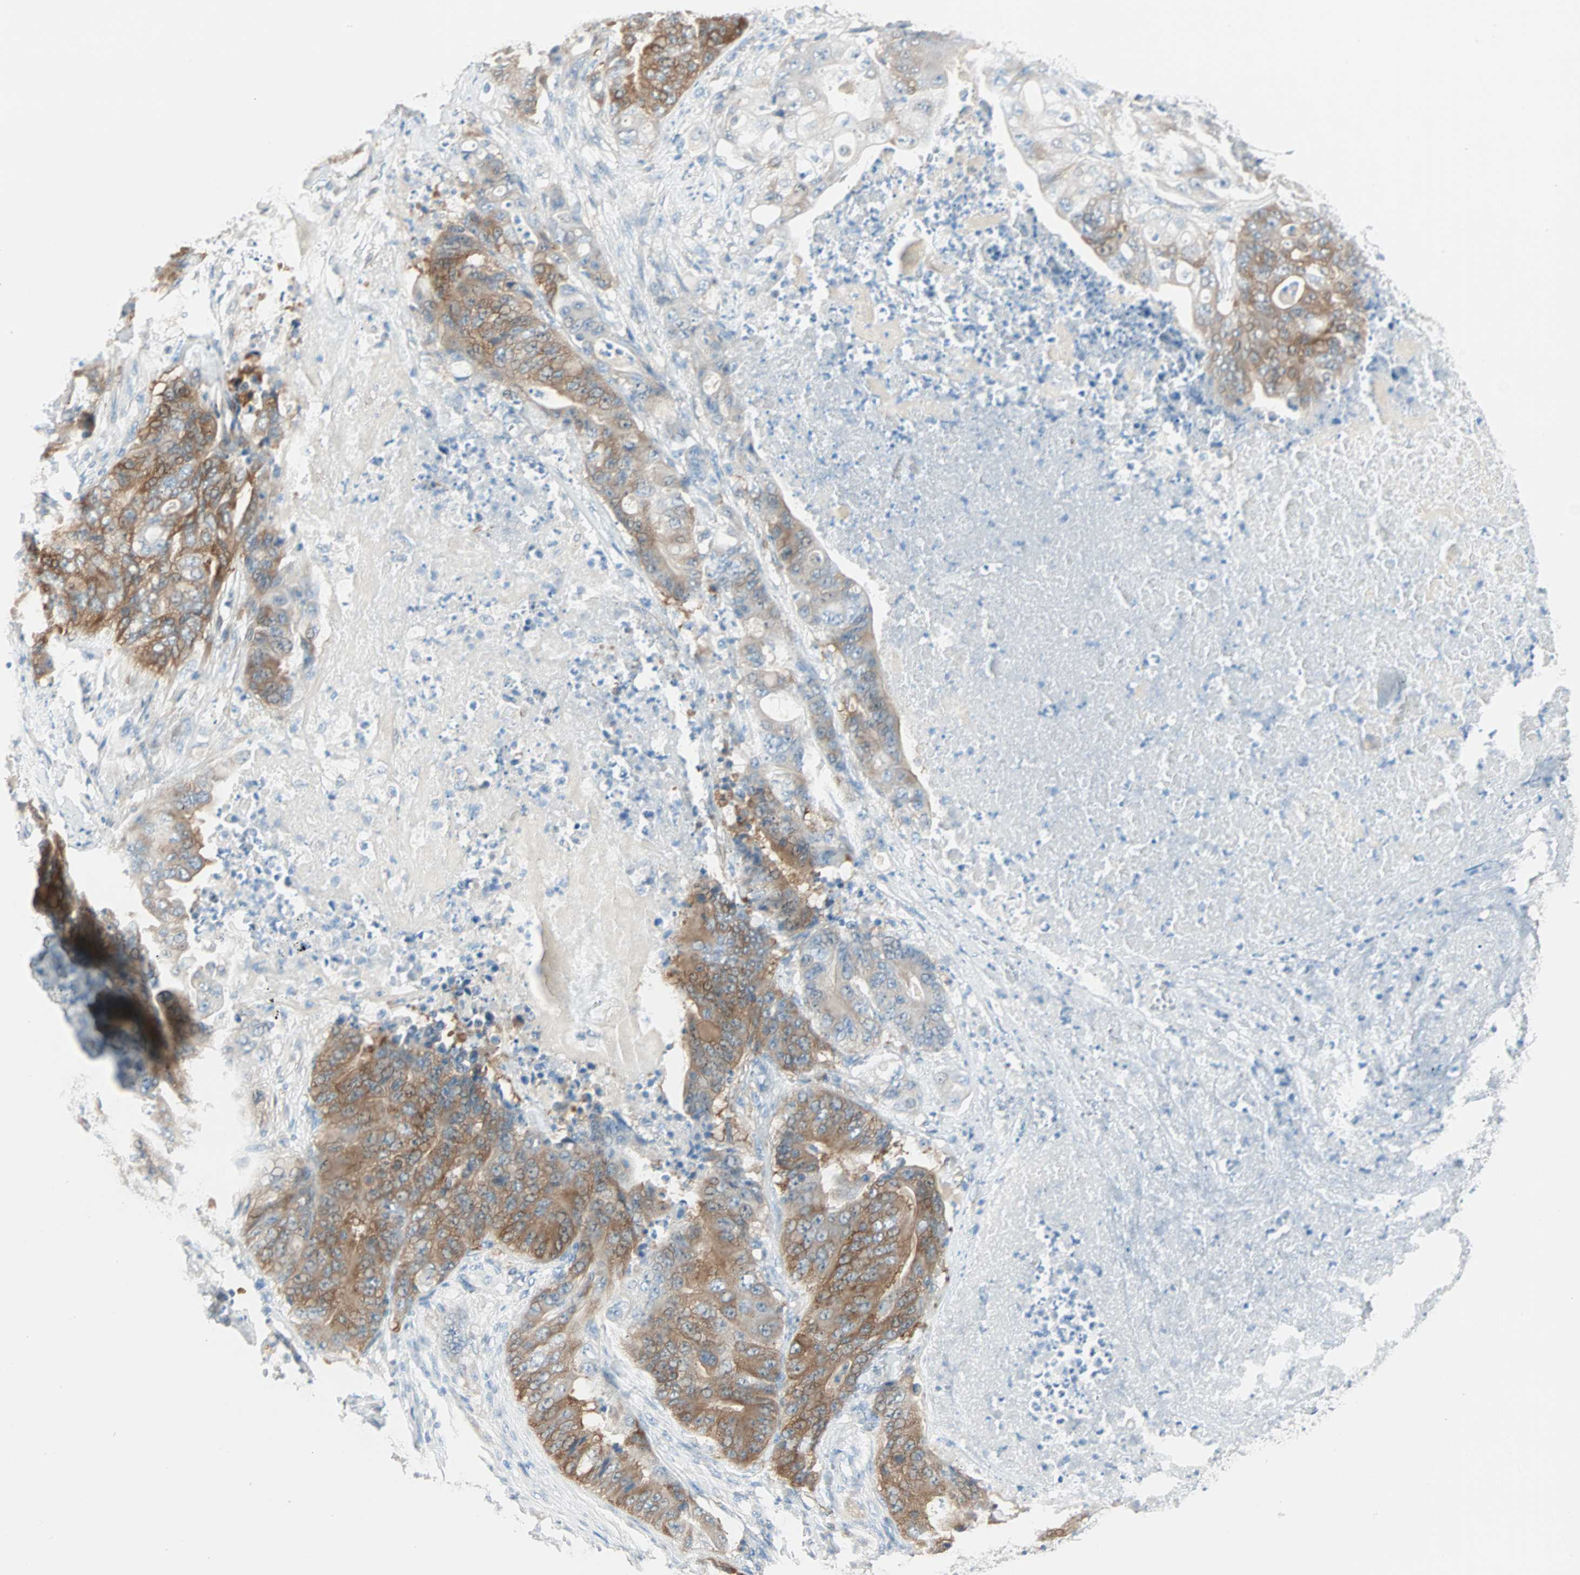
{"staining": {"intensity": "moderate", "quantity": ">75%", "location": "cytoplasmic/membranous"}, "tissue": "stomach cancer", "cell_type": "Tumor cells", "image_type": "cancer", "snomed": [{"axis": "morphology", "description": "Adenocarcinoma, NOS"}, {"axis": "topography", "description": "Stomach"}], "caption": "Adenocarcinoma (stomach) stained for a protein (brown) demonstrates moderate cytoplasmic/membranous positive staining in approximately >75% of tumor cells.", "gene": "ATF6", "patient": {"sex": "female", "age": 73}}